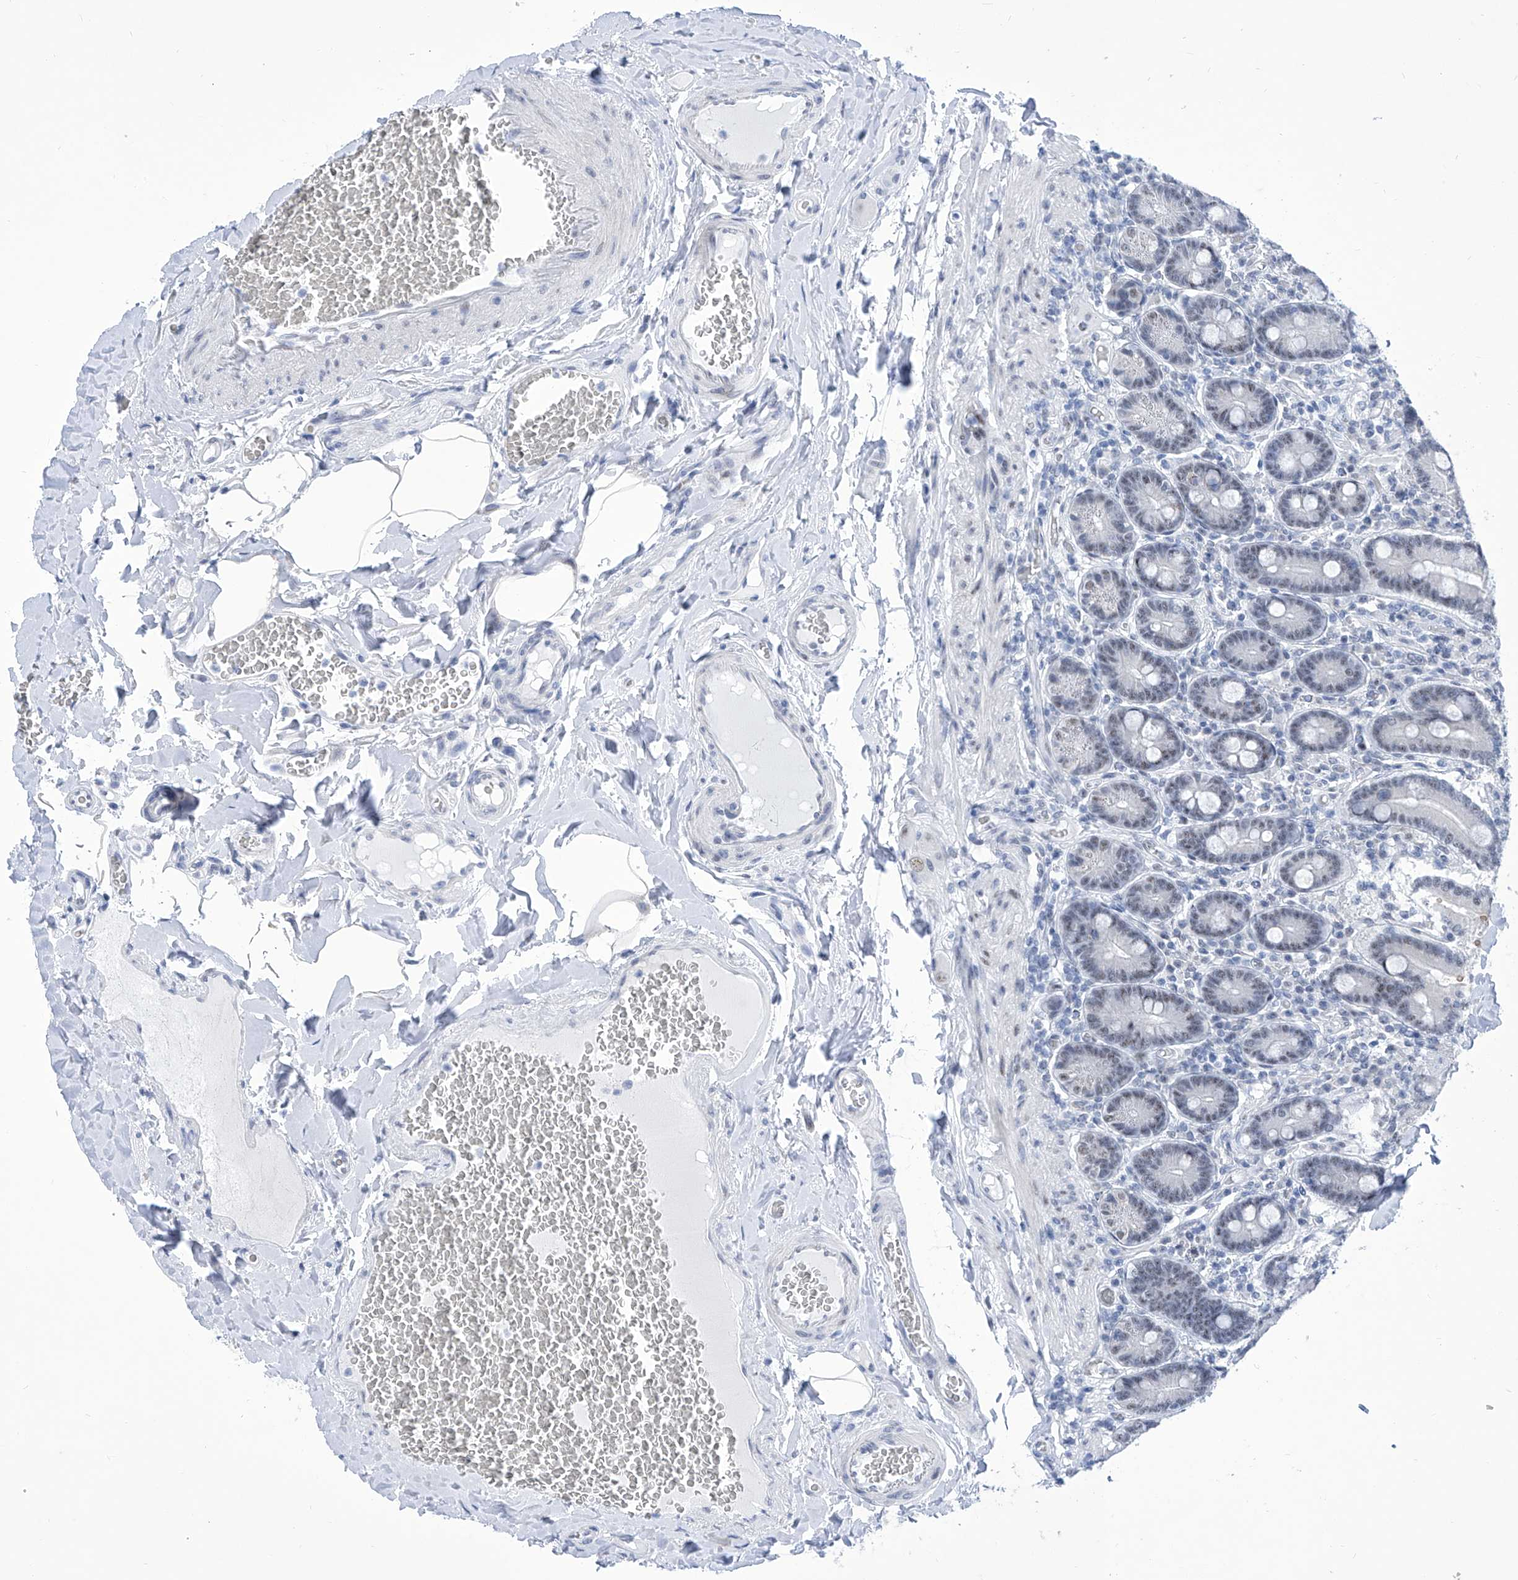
{"staining": {"intensity": "strong", "quantity": "<25%", "location": "nuclear"}, "tissue": "duodenum", "cell_type": "Glandular cells", "image_type": "normal", "snomed": [{"axis": "morphology", "description": "Normal tissue, NOS"}, {"axis": "topography", "description": "Duodenum"}], "caption": "Immunohistochemistry (IHC) (DAB) staining of normal human duodenum reveals strong nuclear protein expression in about <25% of glandular cells. The staining is performed using DAB brown chromogen to label protein expression. The nuclei are counter-stained blue using hematoxylin.", "gene": "SART1", "patient": {"sex": "female", "age": 62}}